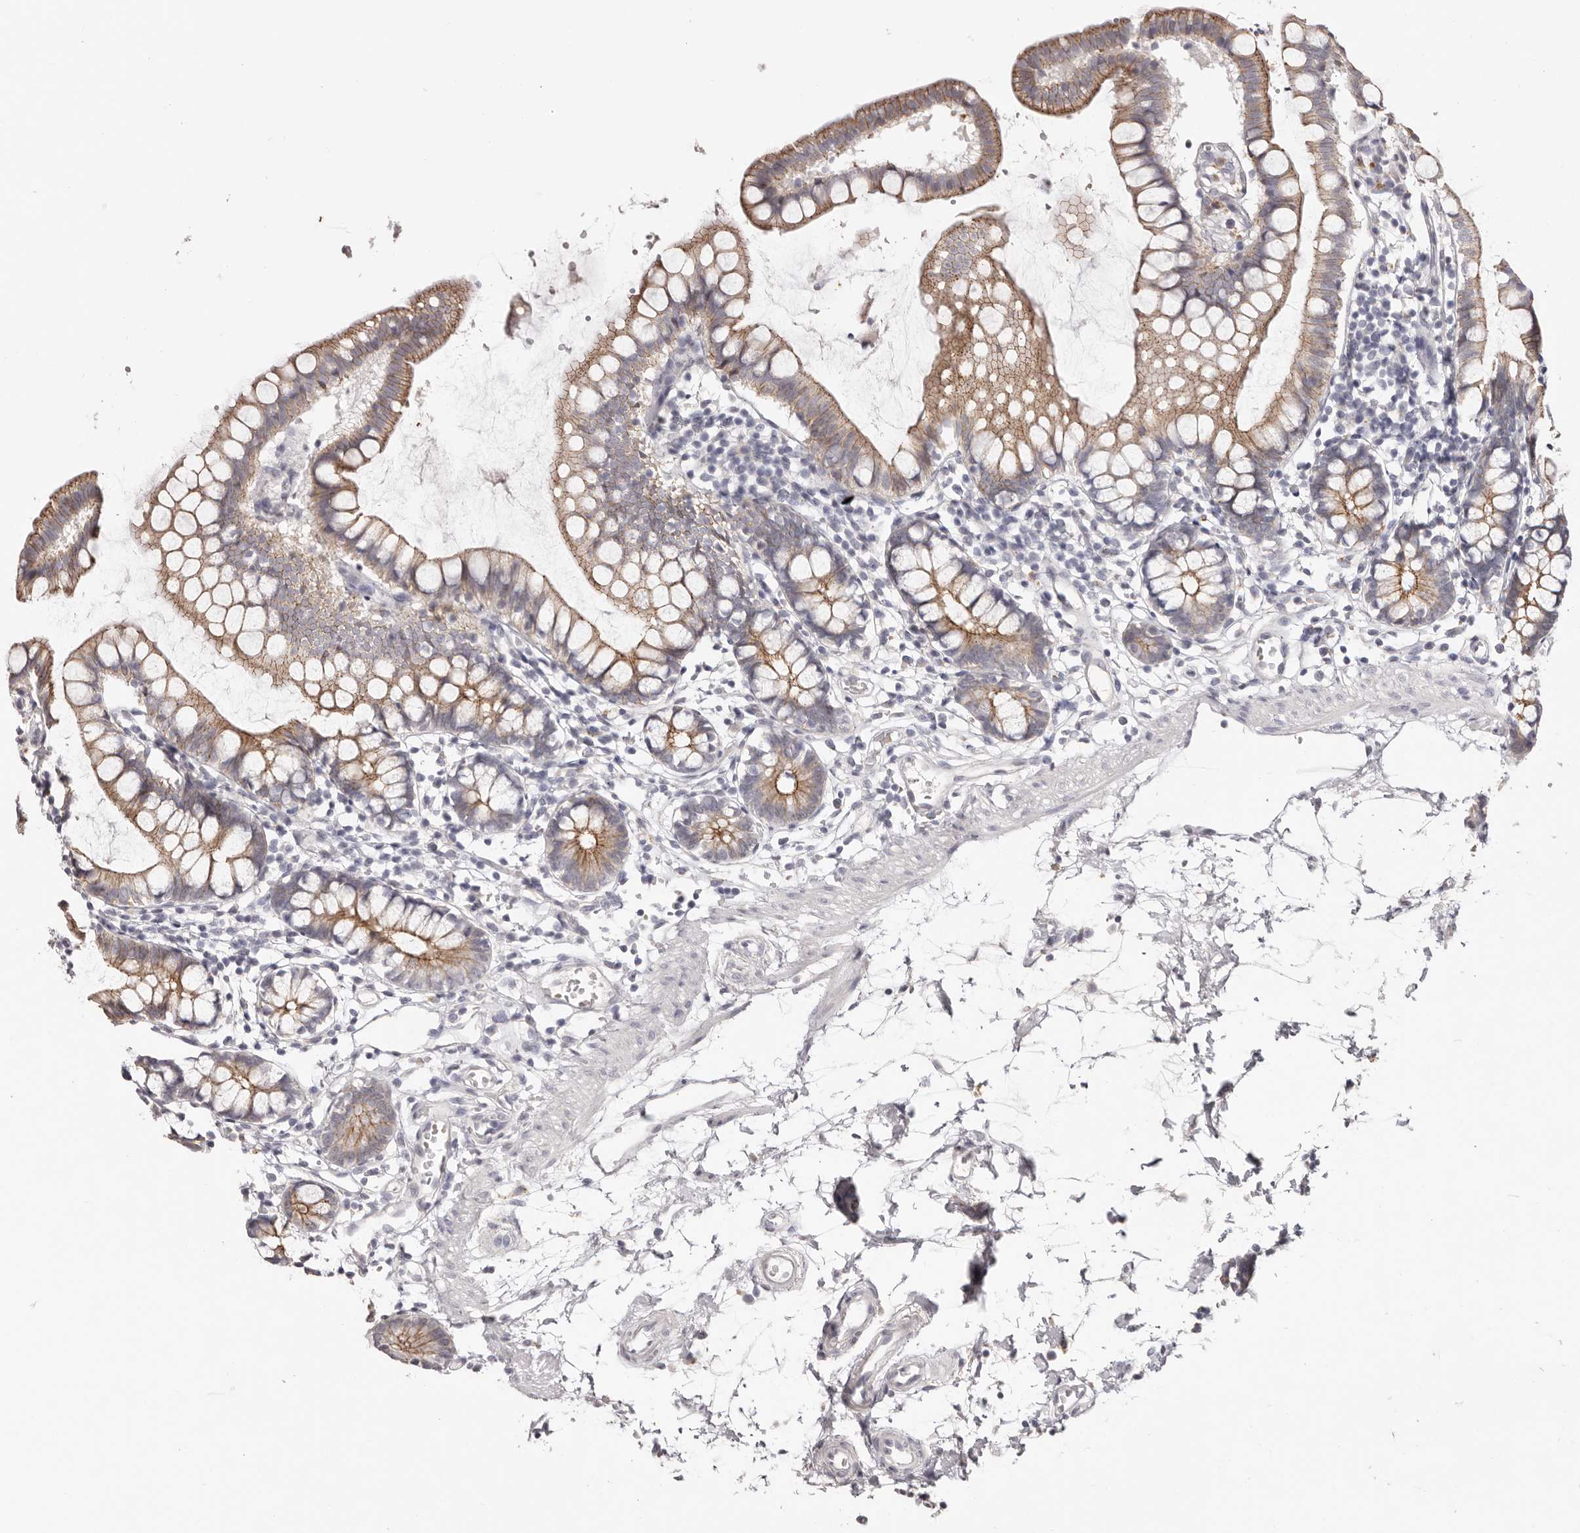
{"staining": {"intensity": "moderate", "quantity": ">75%", "location": "cytoplasmic/membranous"}, "tissue": "small intestine", "cell_type": "Glandular cells", "image_type": "normal", "snomed": [{"axis": "morphology", "description": "Normal tissue, NOS"}, {"axis": "topography", "description": "Small intestine"}], "caption": "Approximately >75% of glandular cells in benign small intestine reveal moderate cytoplasmic/membranous protein staining as visualized by brown immunohistochemical staining.", "gene": "PCDHB6", "patient": {"sex": "female", "age": 84}}